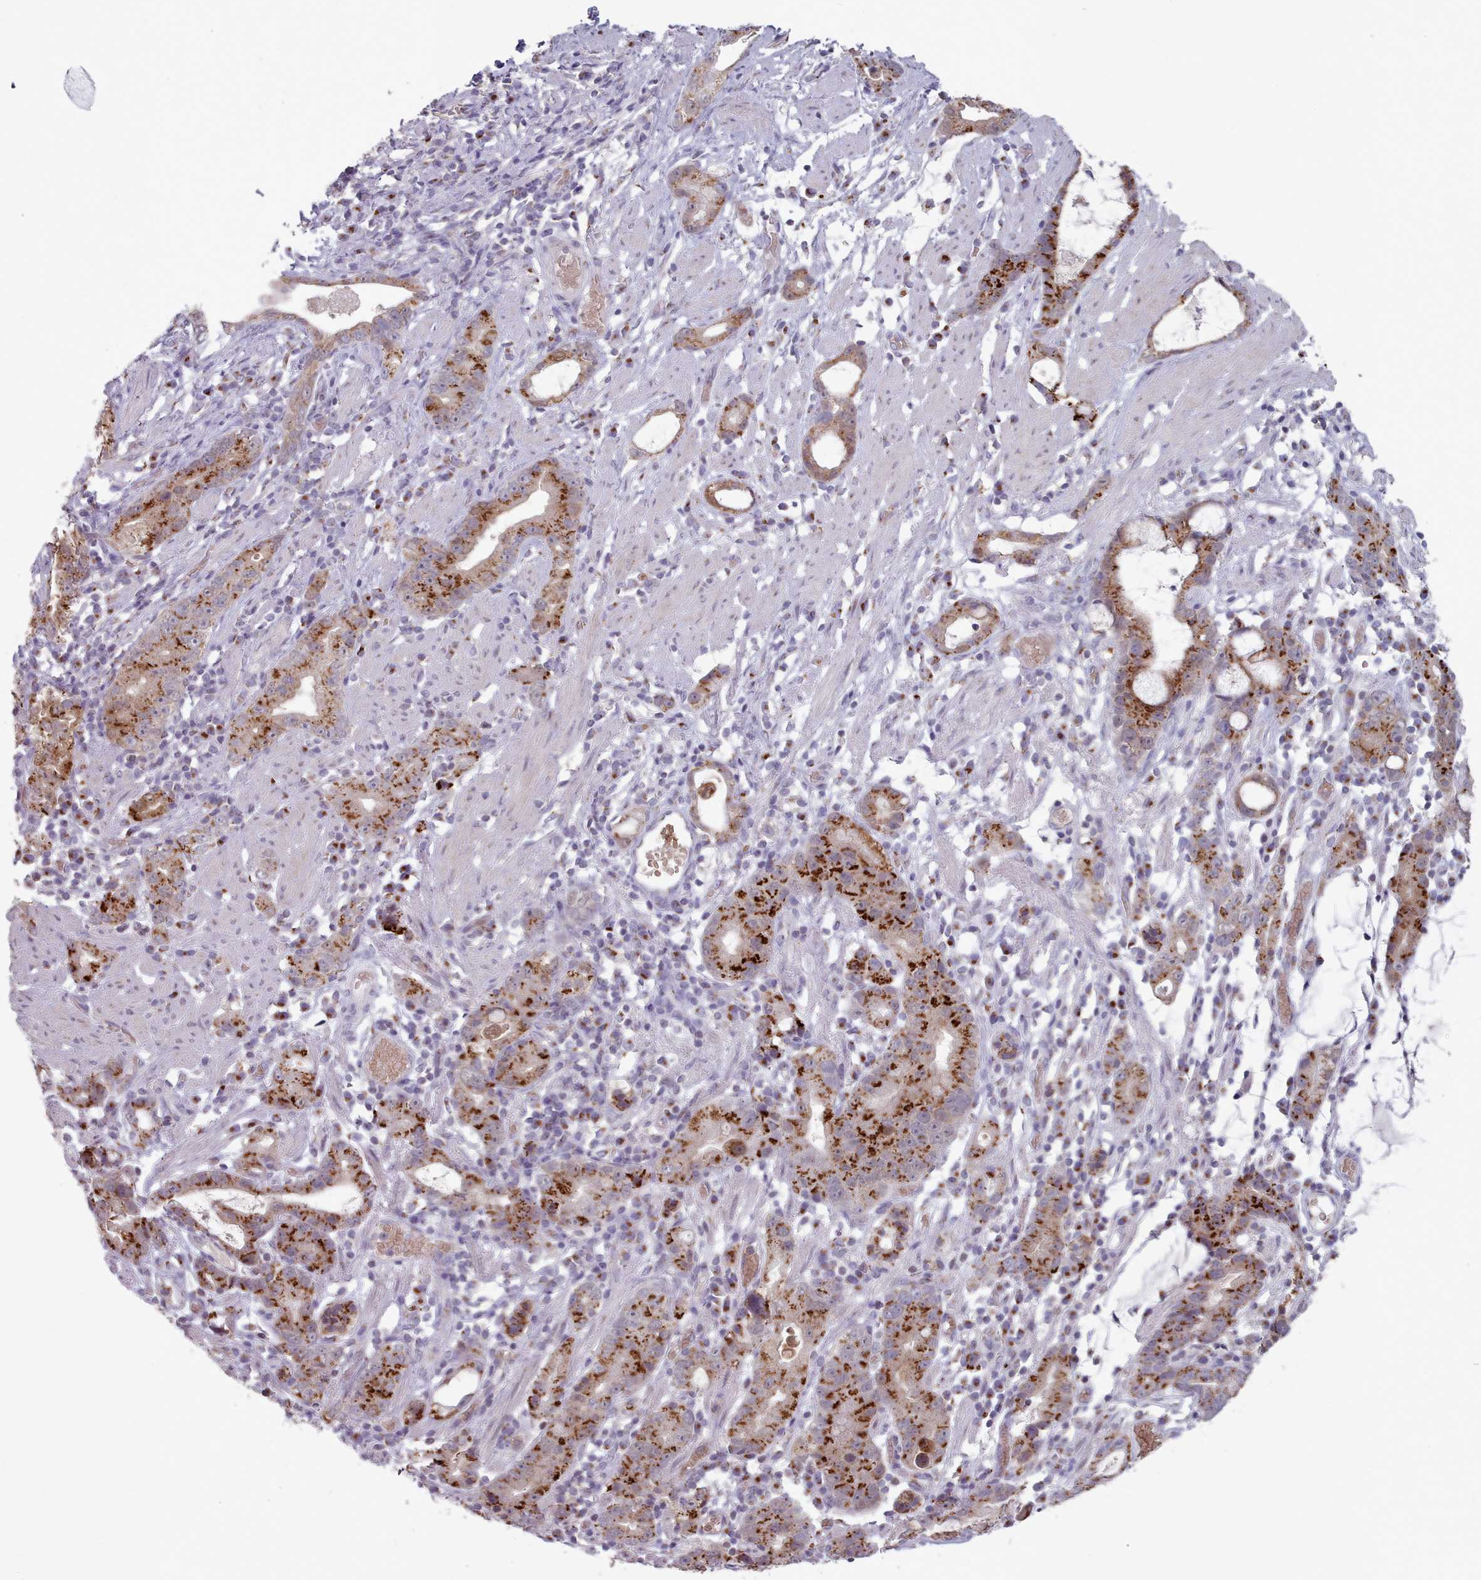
{"staining": {"intensity": "strong", "quantity": ">75%", "location": "cytoplasmic/membranous"}, "tissue": "stomach cancer", "cell_type": "Tumor cells", "image_type": "cancer", "snomed": [{"axis": "morphology", "description": "Adenocarcinoma, NOS"}, {"axis": "topography", "description": "Stomach"}], "caption": "DAB immunohistochemical staining of stomach cancer shows strong cytoplasmic/membranous protein expression in approximately >75% of tumor cells. The protein is stained brown, and the nuclei are stained in blue (DAB IHC with brightfield microscopy, high magnification).", "gene": "MAN1B1", "patient": {"sex": "male", "age": 55}}